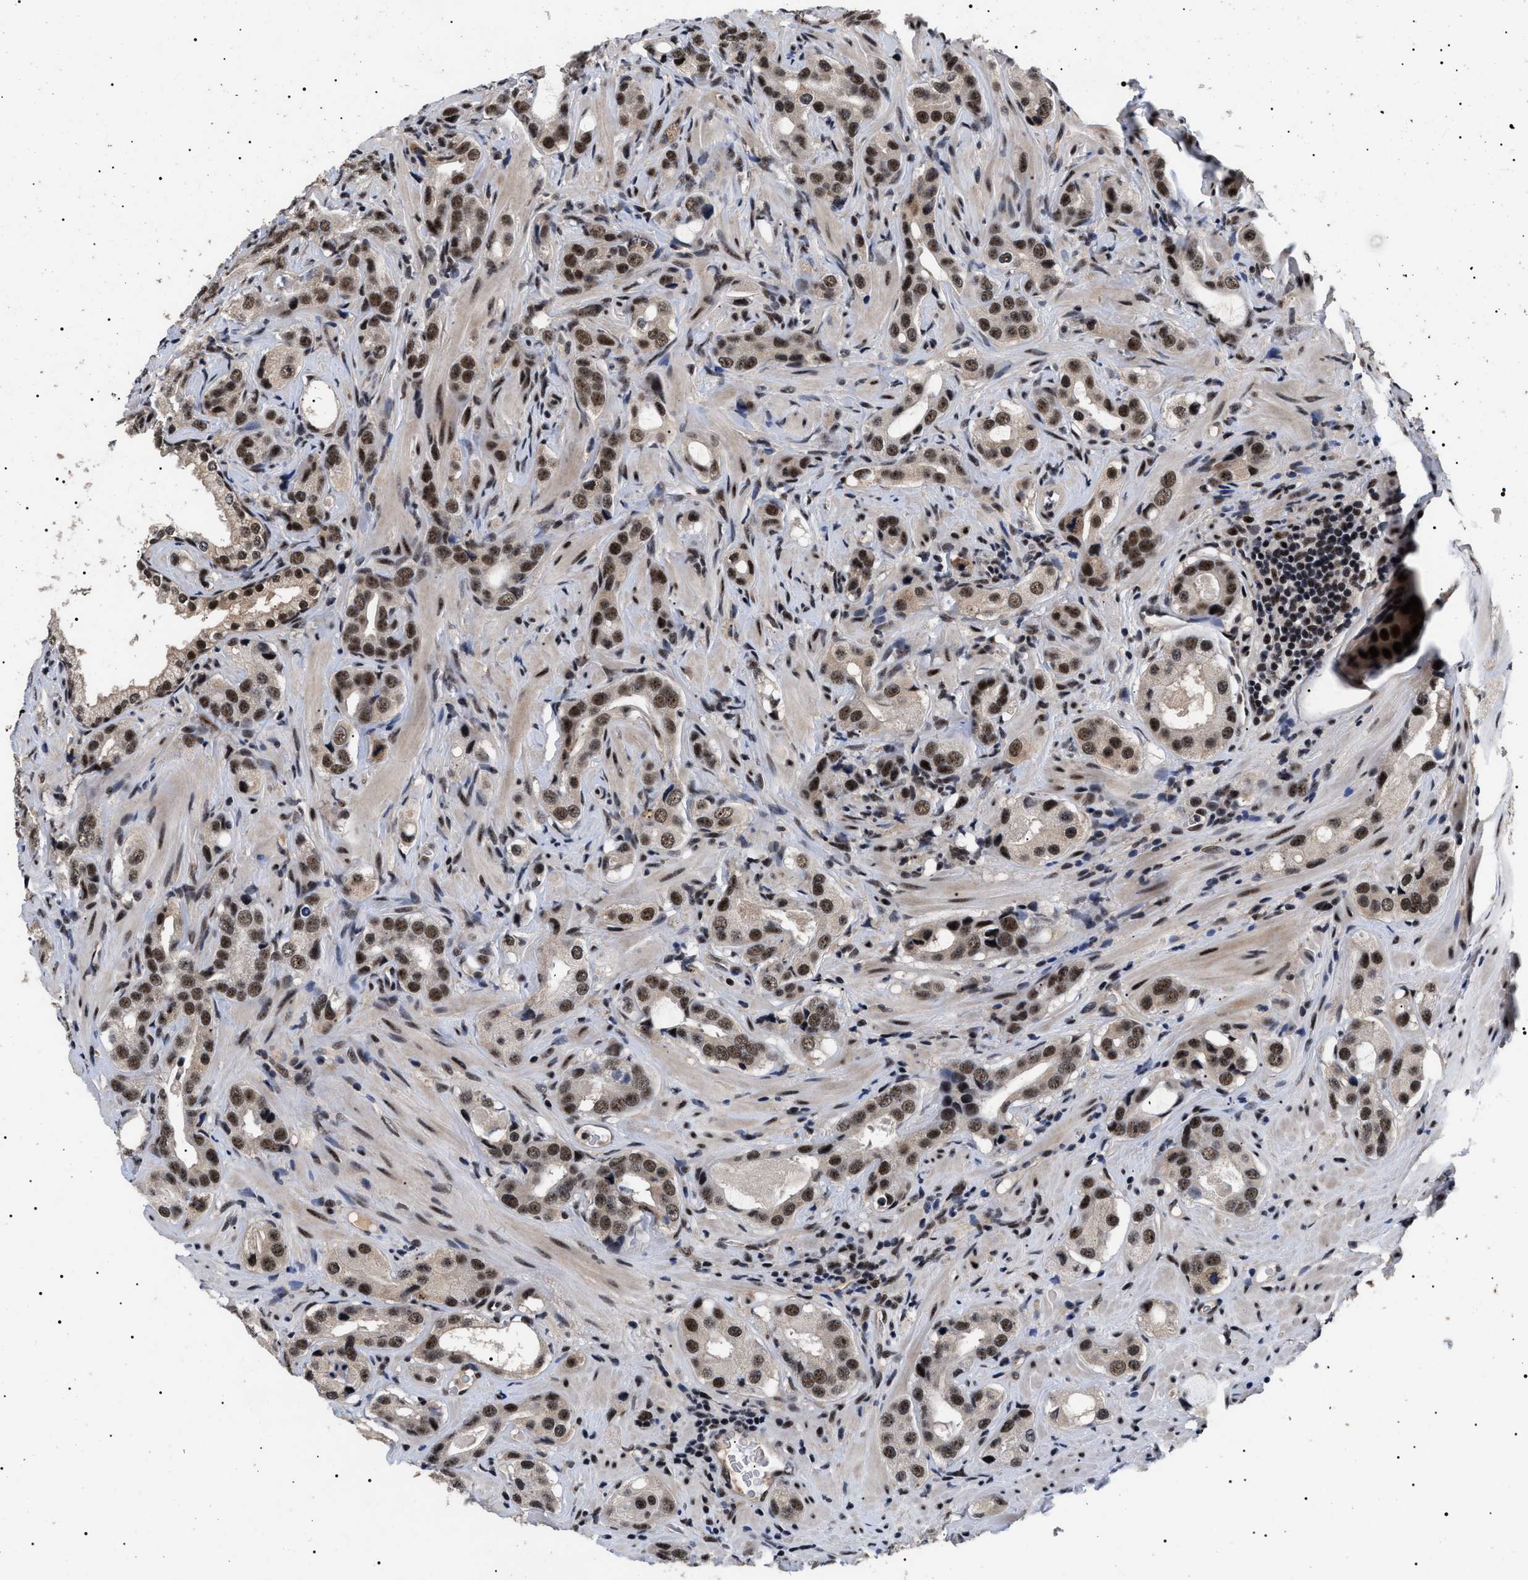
{"staining": {"intensity": "strong", "quantity": ">75%", "location": "nuclear"}, "tissue": "prostate cancer", "cell_type": "Tumor cells", "image_type": "cancer", "snomed": [{"axis": "morphology", "description": "Adenocarcinoma, High grade"}, {"axis": "topography", "description": "Prostate"}], "caption": "Tumor cells reveal high levels of strong nuclear staining in about >75% of cells in prostate cancer. (IHC, brightfield microscopy, high magnification).", "gene": "CAAP1", "patient": {"sex": "male", "age": 63}}